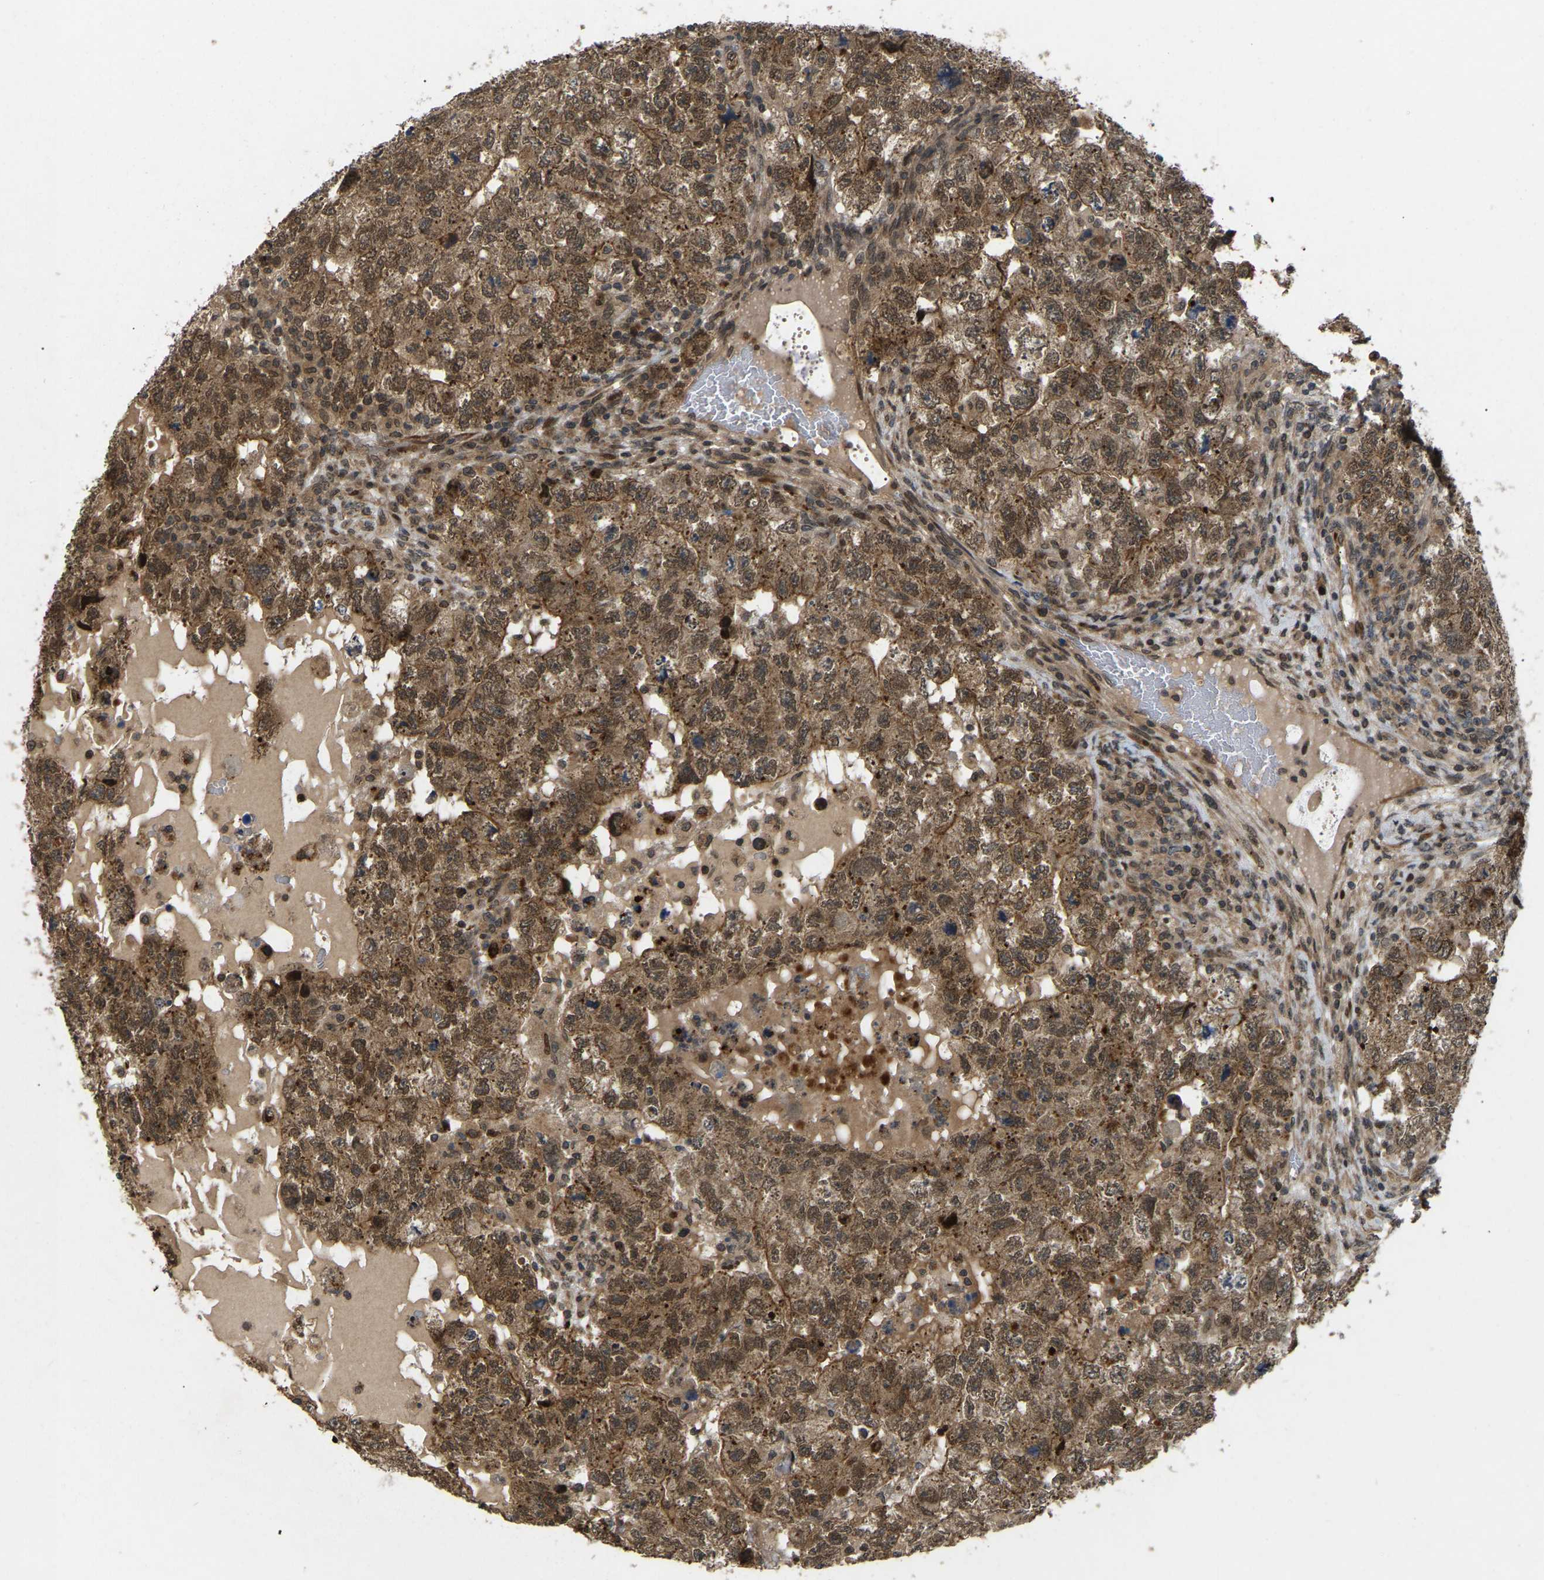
{"staining": {"intensity": "moderate", "quantity": ">75%", "location": "cytoplasmic/membranous,nuclear"}, "tissue": "testis cancer", "cell_type": "Tumor cells", "image_type": "cancer", "snomed": [{"axis": "morphology", "description": "Carcinoma, Embryonal, NOS"}, {"axis": "topography", "description": "Testis"}], "caption": "Immunohistochemistry image of neoplastic tissue: human embryonal carcinoma (testis) stained using immunohistochemistry reveals medium levels of moderate protein expression localized specifically in the cytoplasmic/membranous and nuclear of tumor cells, appearing as a cytoplasmic/membranous and nuclear brown color.", "gene": "KIAA1549", "patient": {"sex": "male", "age": 36}}